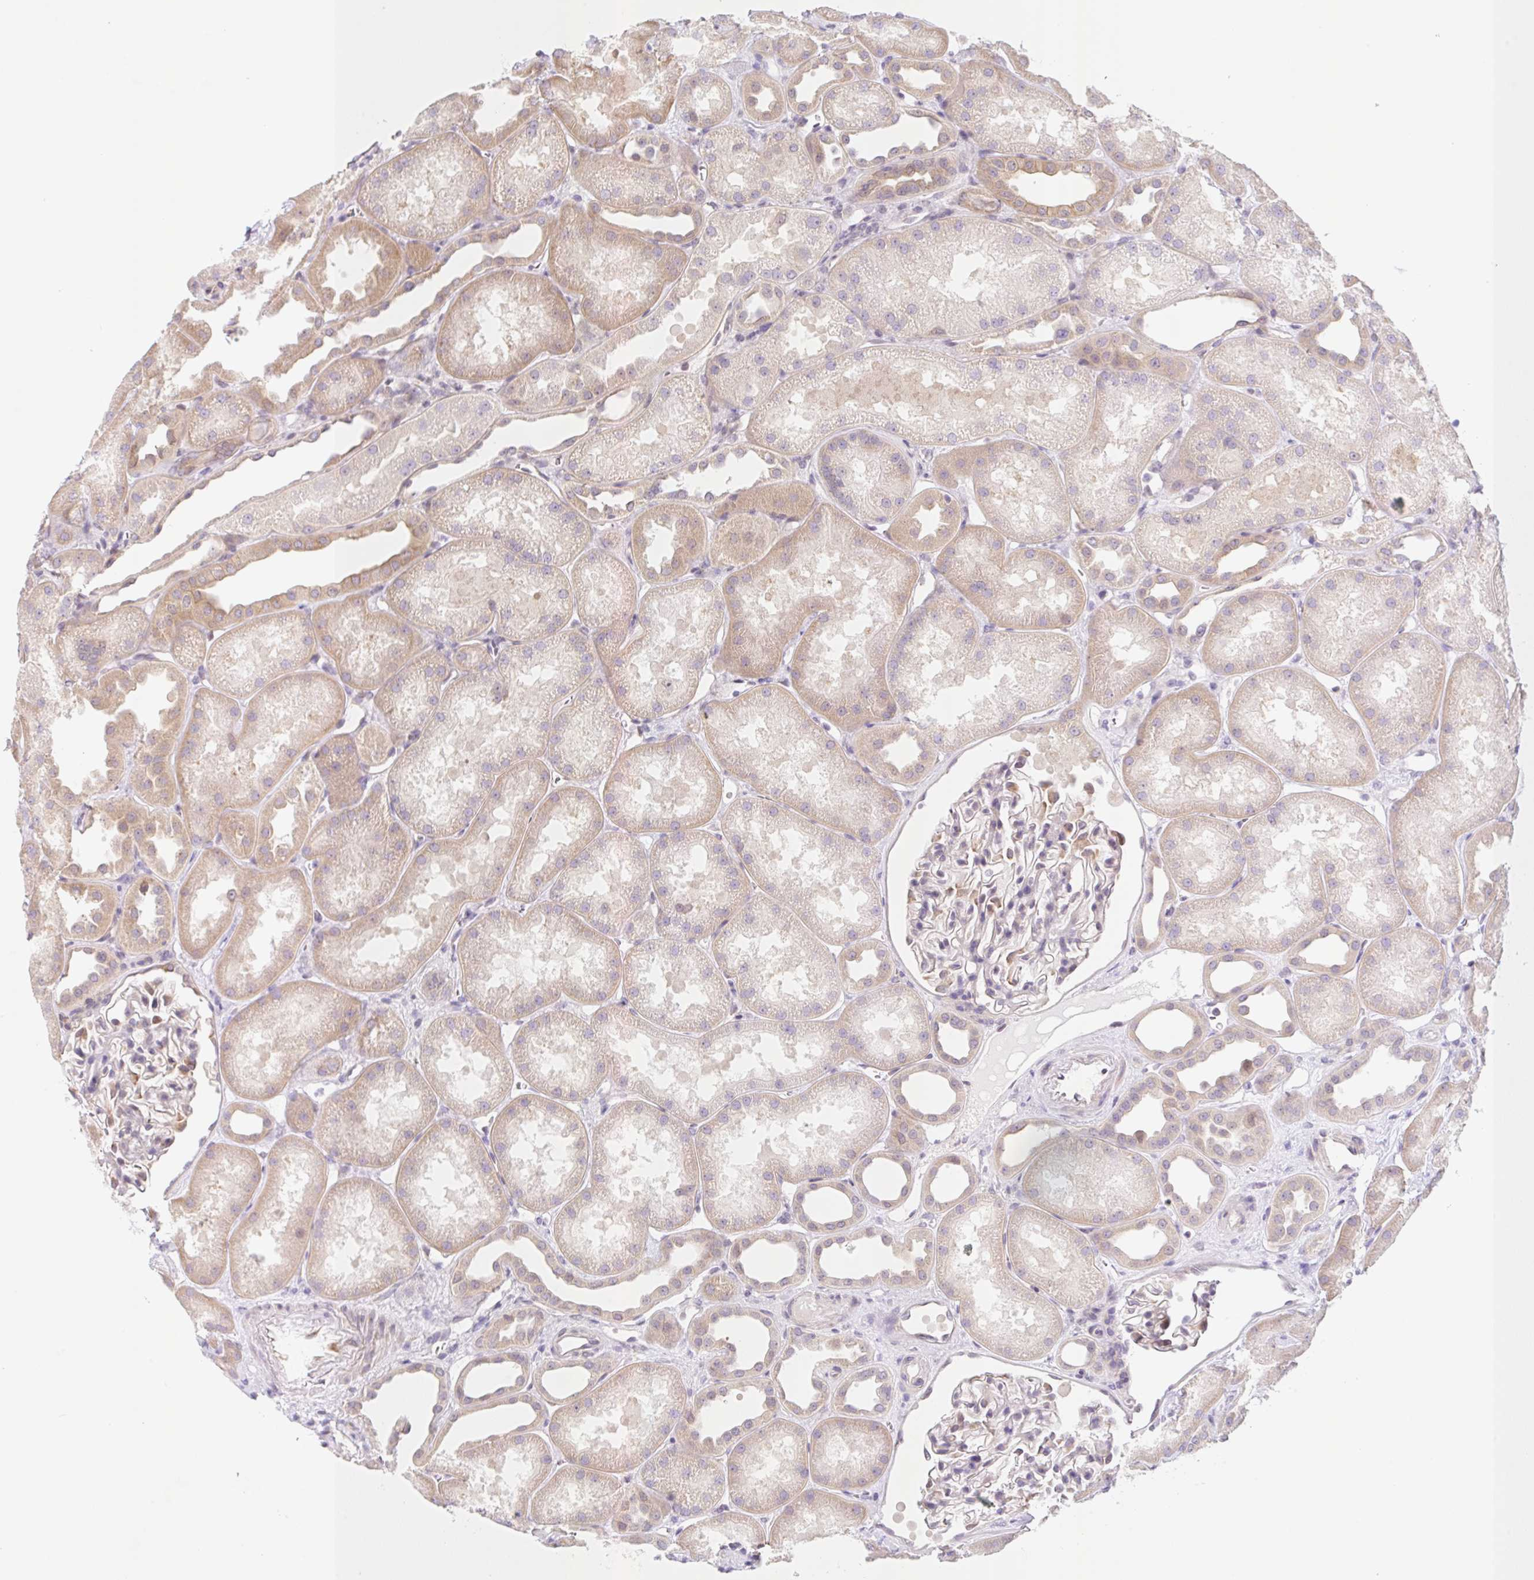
{"staining": {"intensity": "weak", "quantity": "25%-75%", "location": "cytoplasmic/membranous"}, "tissue": "kidney", "cell_type": "Cells in glomeruli", "image_type": "normal", "snomed": [{"axis": "morphology", "description": "Normal tissue, NOS"}, {"axis": "topography", "description": "Kidney"}], "caption": "Protein positivity by immunohistochemistry reveals weak cytoplasmic/membranous positivity in about 25%-75% of cells in glomeruli in unremarkable kidney.", "gene": "TBPL2", "patient": {"sex": "male", "age": 61}}